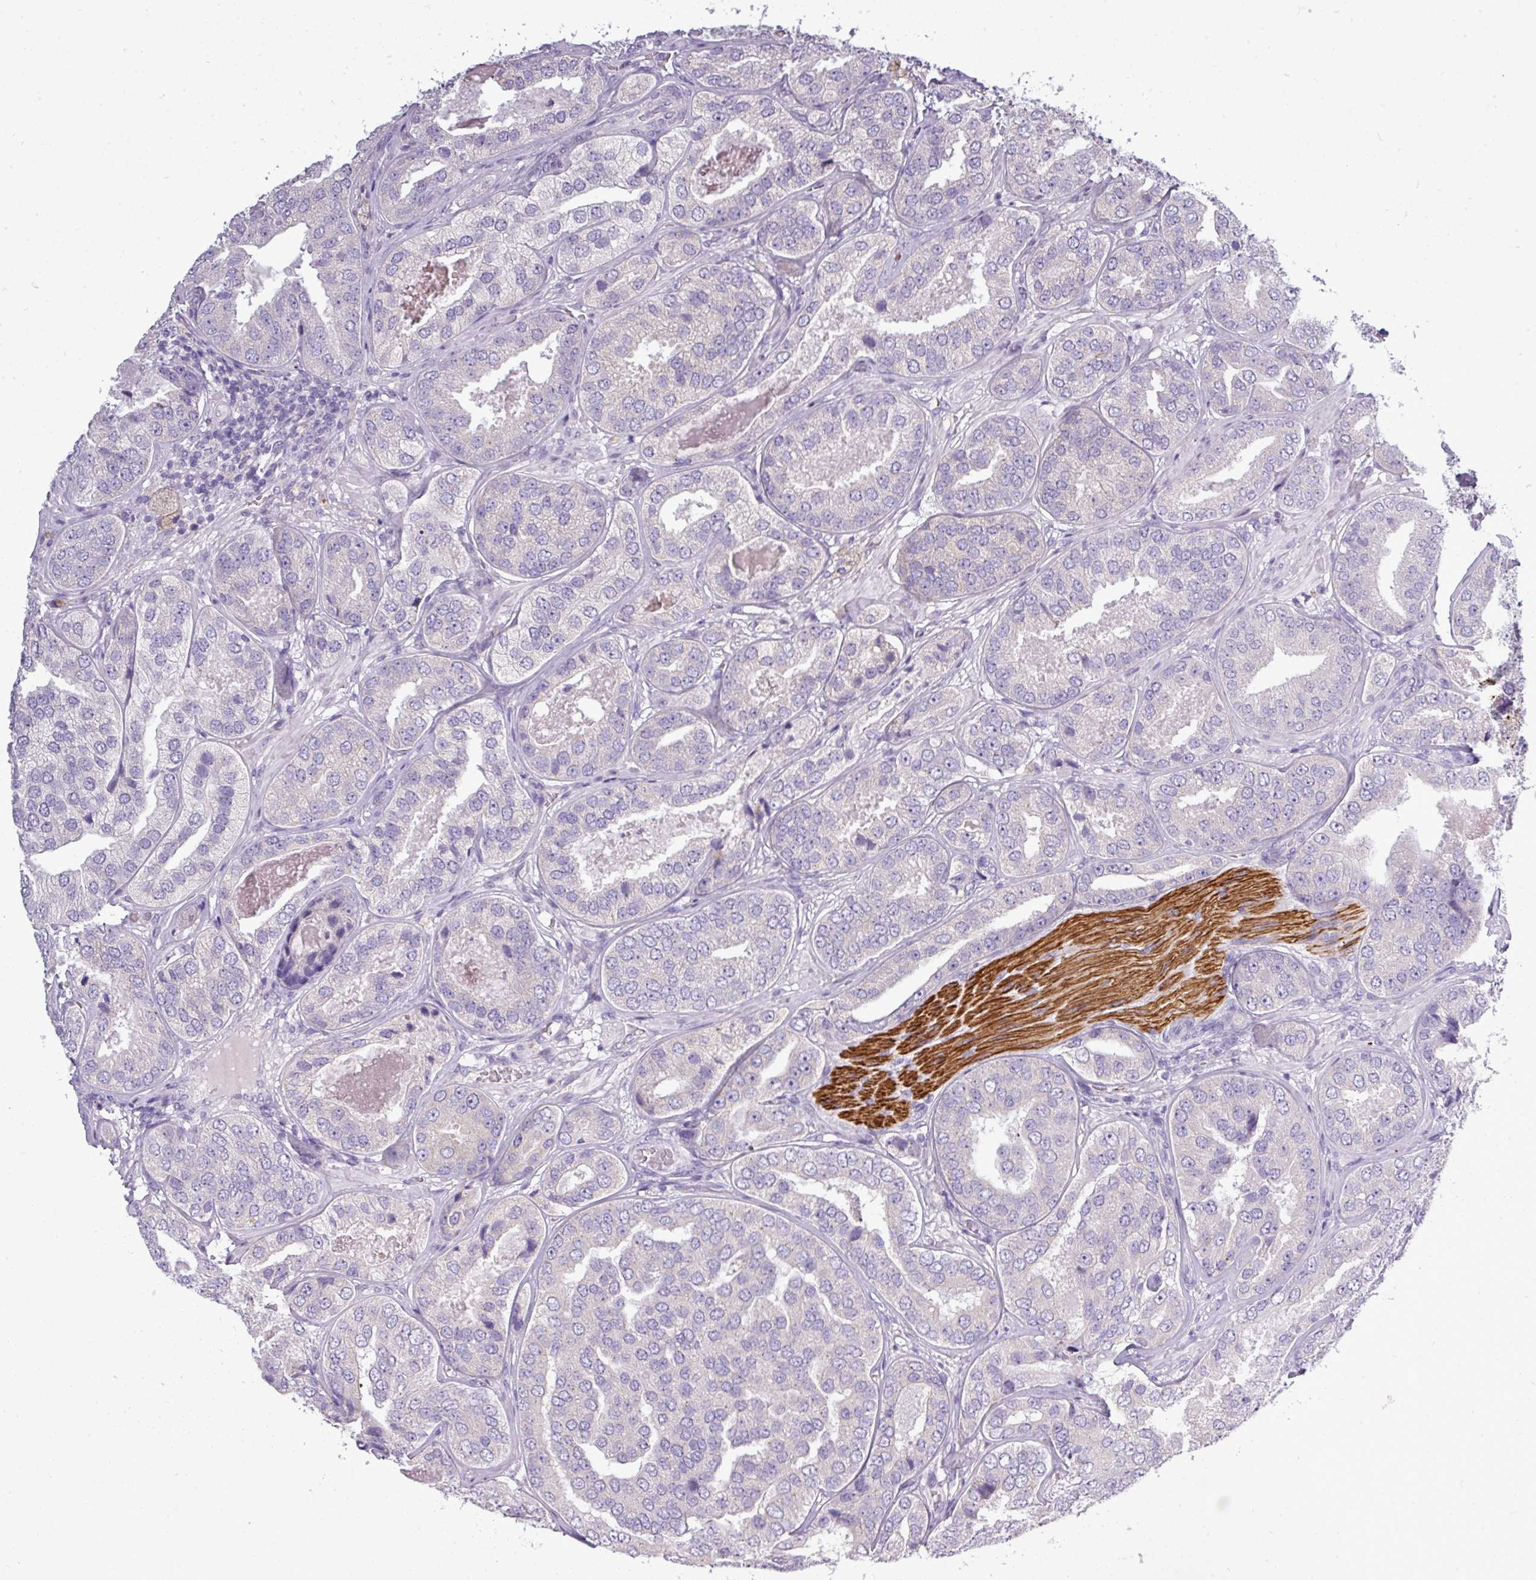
{"staining": {"intensity": "negative", "quantity": "none", "location": "none"}, "tissue": "prostate cancer", "cell_type": "Tumor cells", "image_type": "cancer", "snomed": [{"axis": "morphology", "description": "Adenocarcinoma, High grade"}, {"axis": "topography", "description": "Prostate"}], "caption": "IHC histopathology image of human high-grade adenocarcinoma (prostate) stained for a protein (brown), which reveals no staining in tumor cells.", "gene": "DNAAF9", "patient": {"sex": "male", "age": 63}}